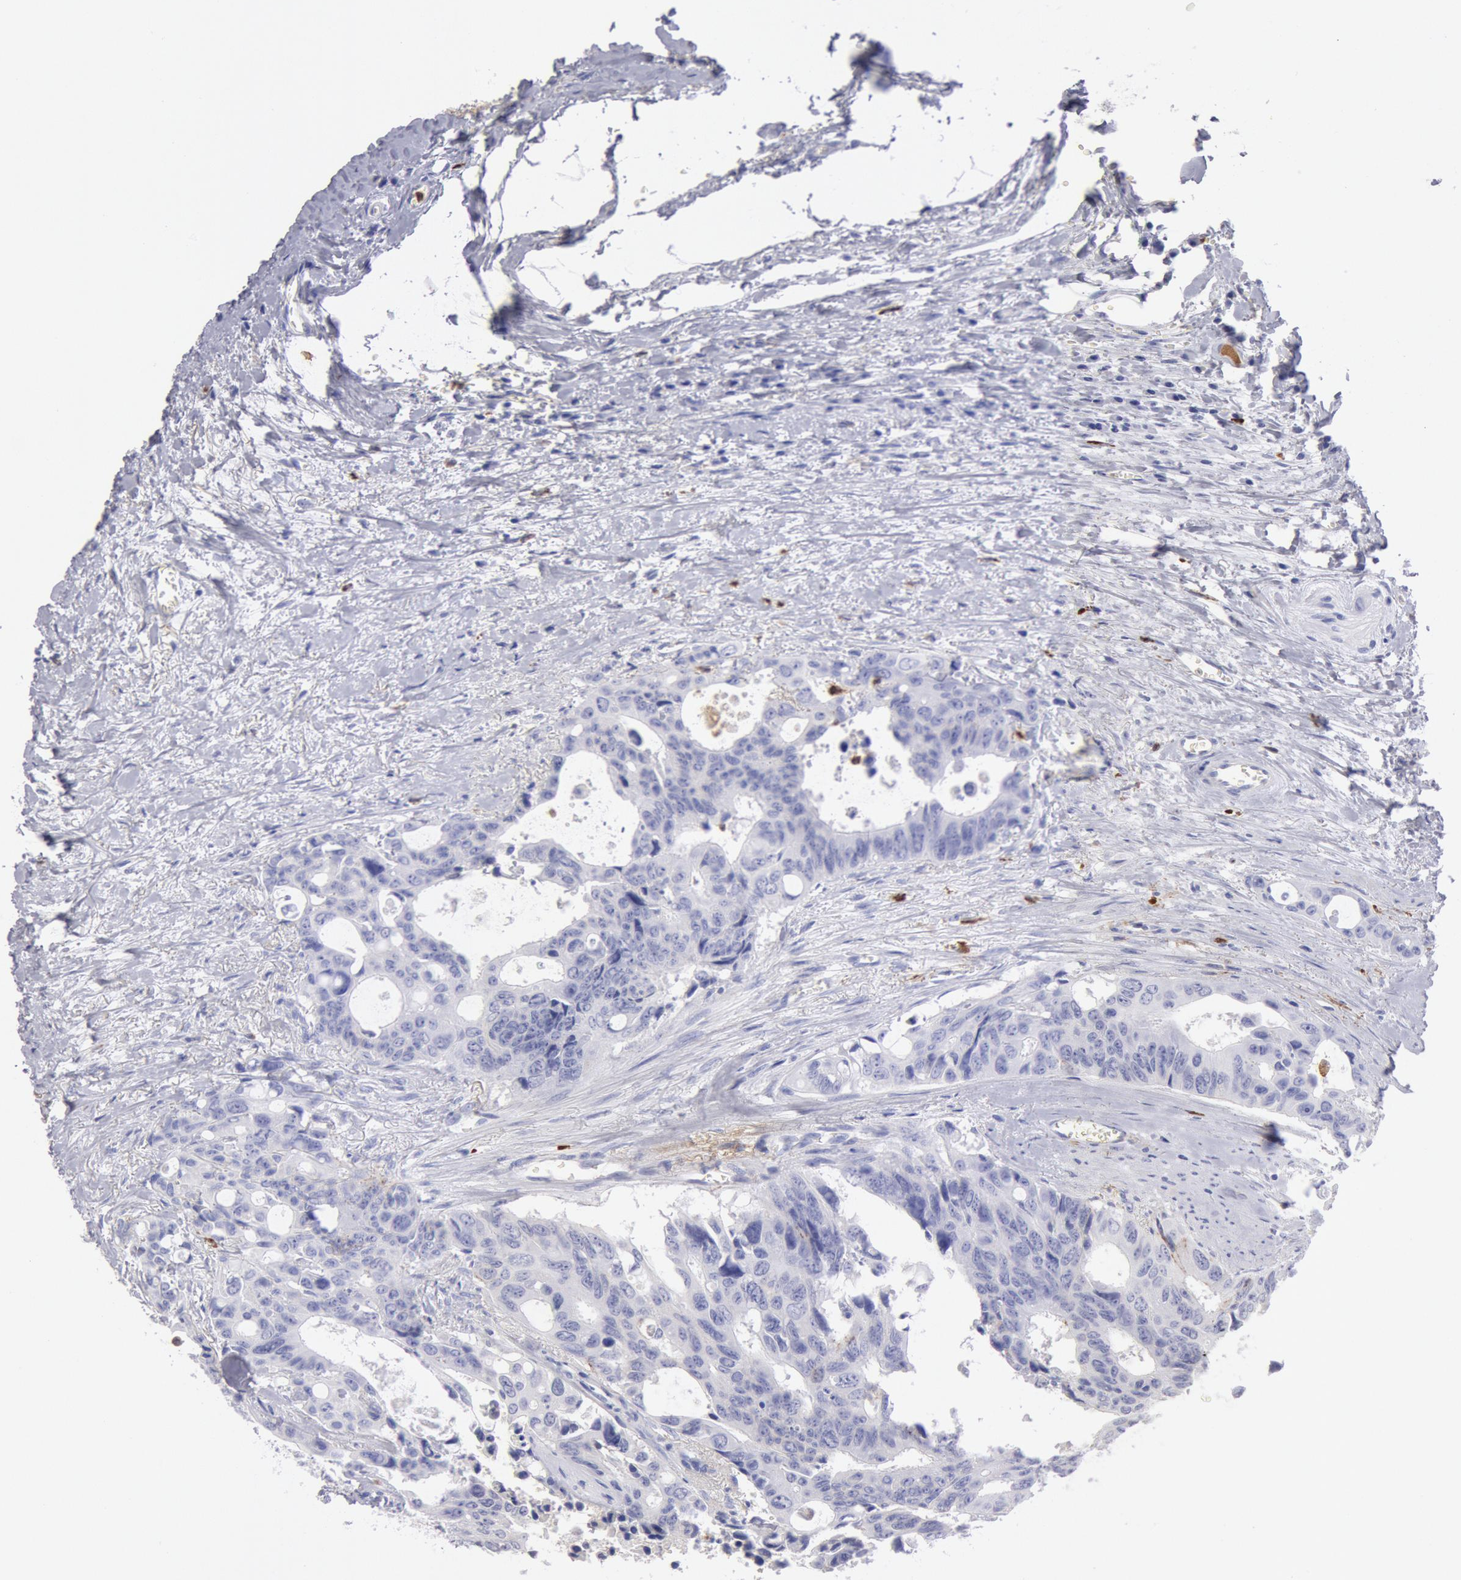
{"staining": {"intensity": "negative", "quantity": "none", "location": "none"}, "tissue": "colorectal cancer", "cell_type": "Tumor cells", "image_type": "cancer", "snomed": [{"axis": "morphology", "description": "Adenocarcinoma, NOS"}, {"axis": "topography", "description": "Rectum"}], "caption": "Photomicrograph shows no significant protein expression in tumor cells of adenocarcinoma (colorectal).", "gene": "FCN1", "patient": {"sex": "male", "age": 76}}